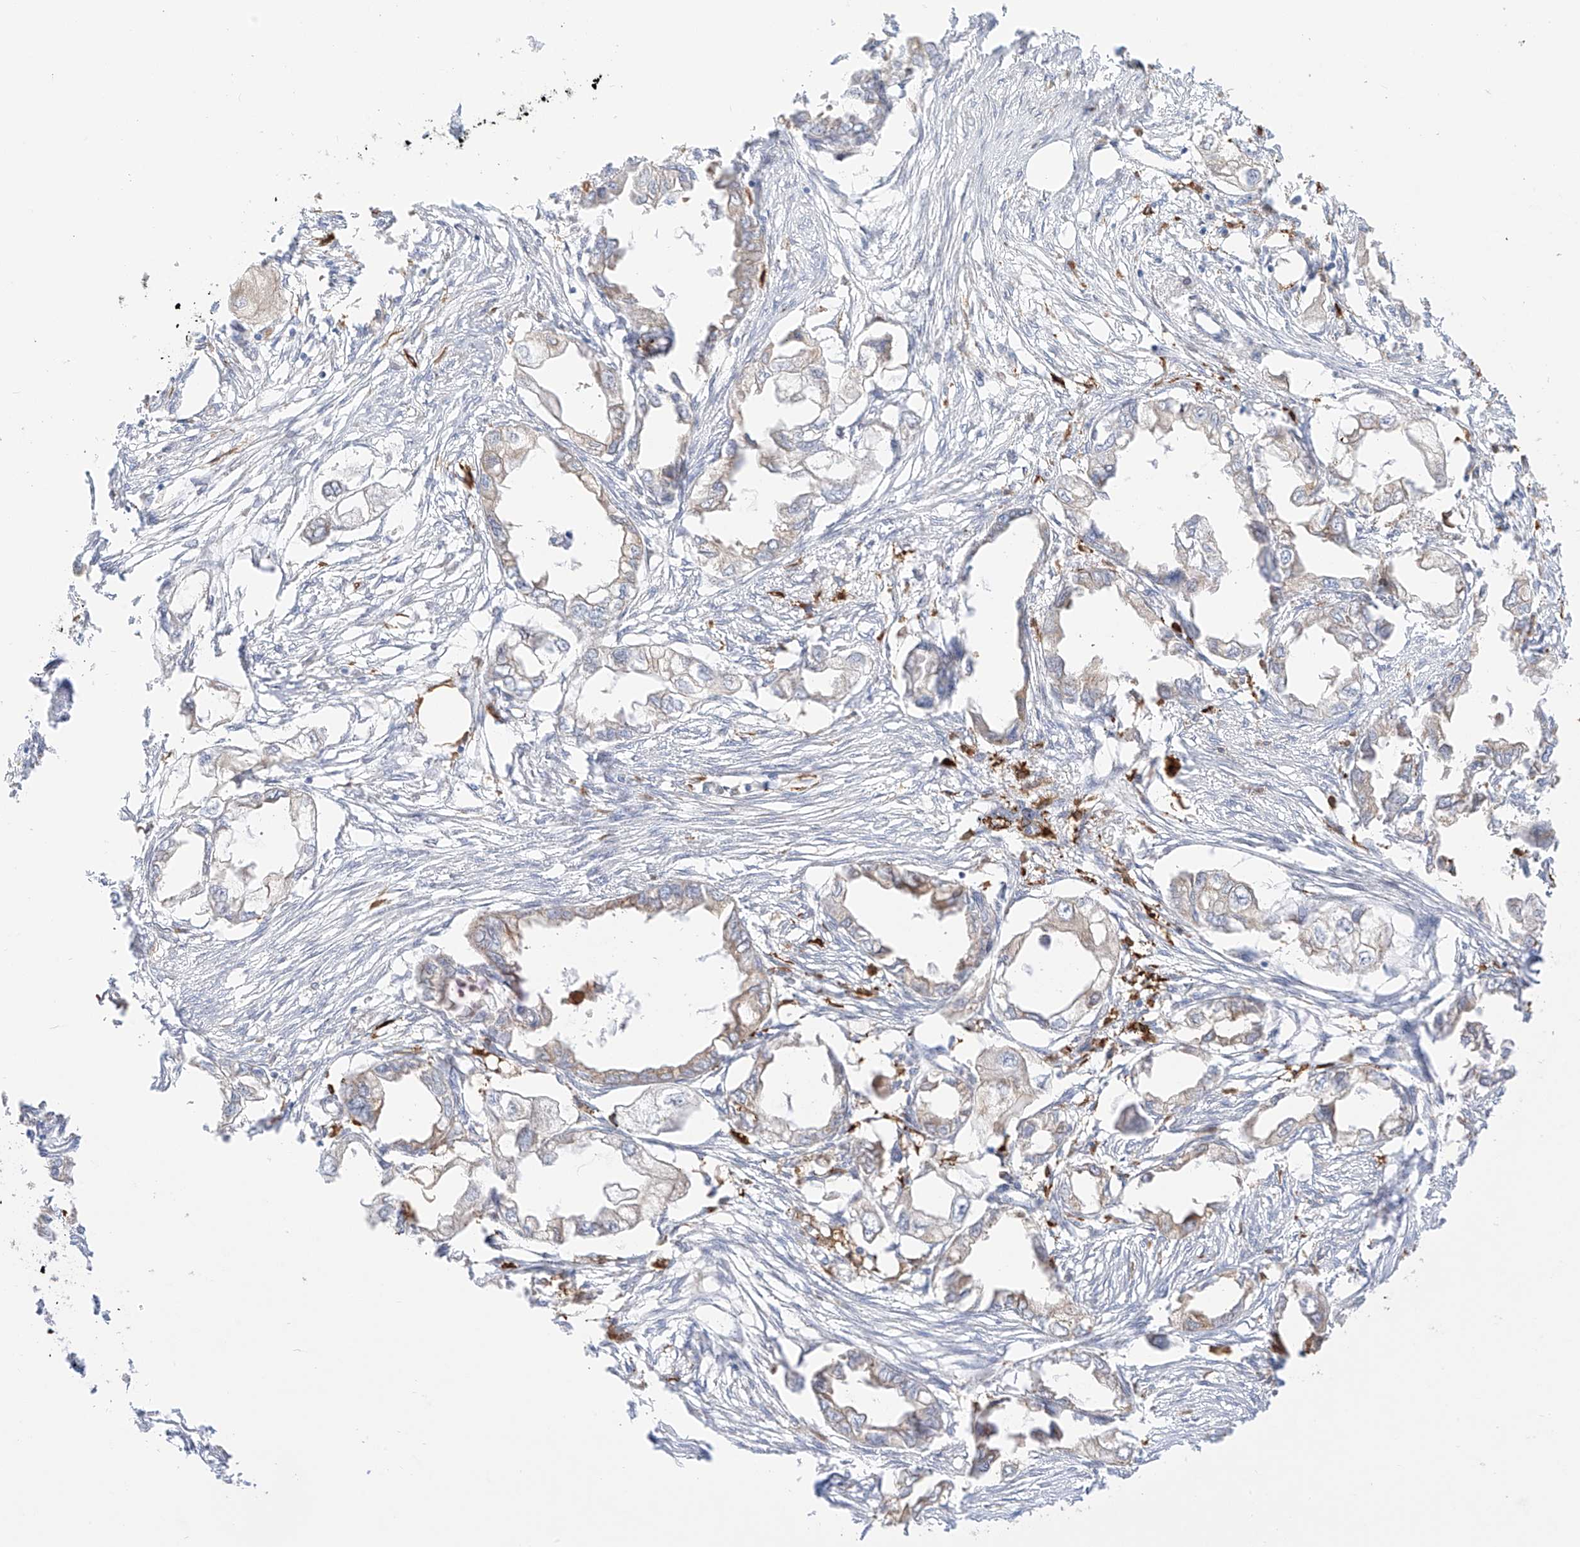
{"staining": {"intensity": "weak", "quantity": "25%-75%", "location": "cytoplasmic/membranous"}, "tissue": "endometrial cancer", "cell_type": "Tumor cells", "image_type": "cancer", "snomed": [{"axis": "morphology", "description": "Adenocarcinoma, NOS"}, {"axis": "morphology", "description": "Adenocarcinoma, metastatic, NOS"}, {"axis": "topography", "description": "Adipose tissue"}, {"axis": "topography", "description": "Endometrium"}], "caption": "A high-resolution image shows immunohistochemistry (IHC) staining of adenocarcinoma (endometrial), which reveals weak cytoplasmic/membranous positivity in approximately 25%-75% of tumor cells.", "gene": "PCYOX1", "patient": {"sex": "female", "age": 67}}